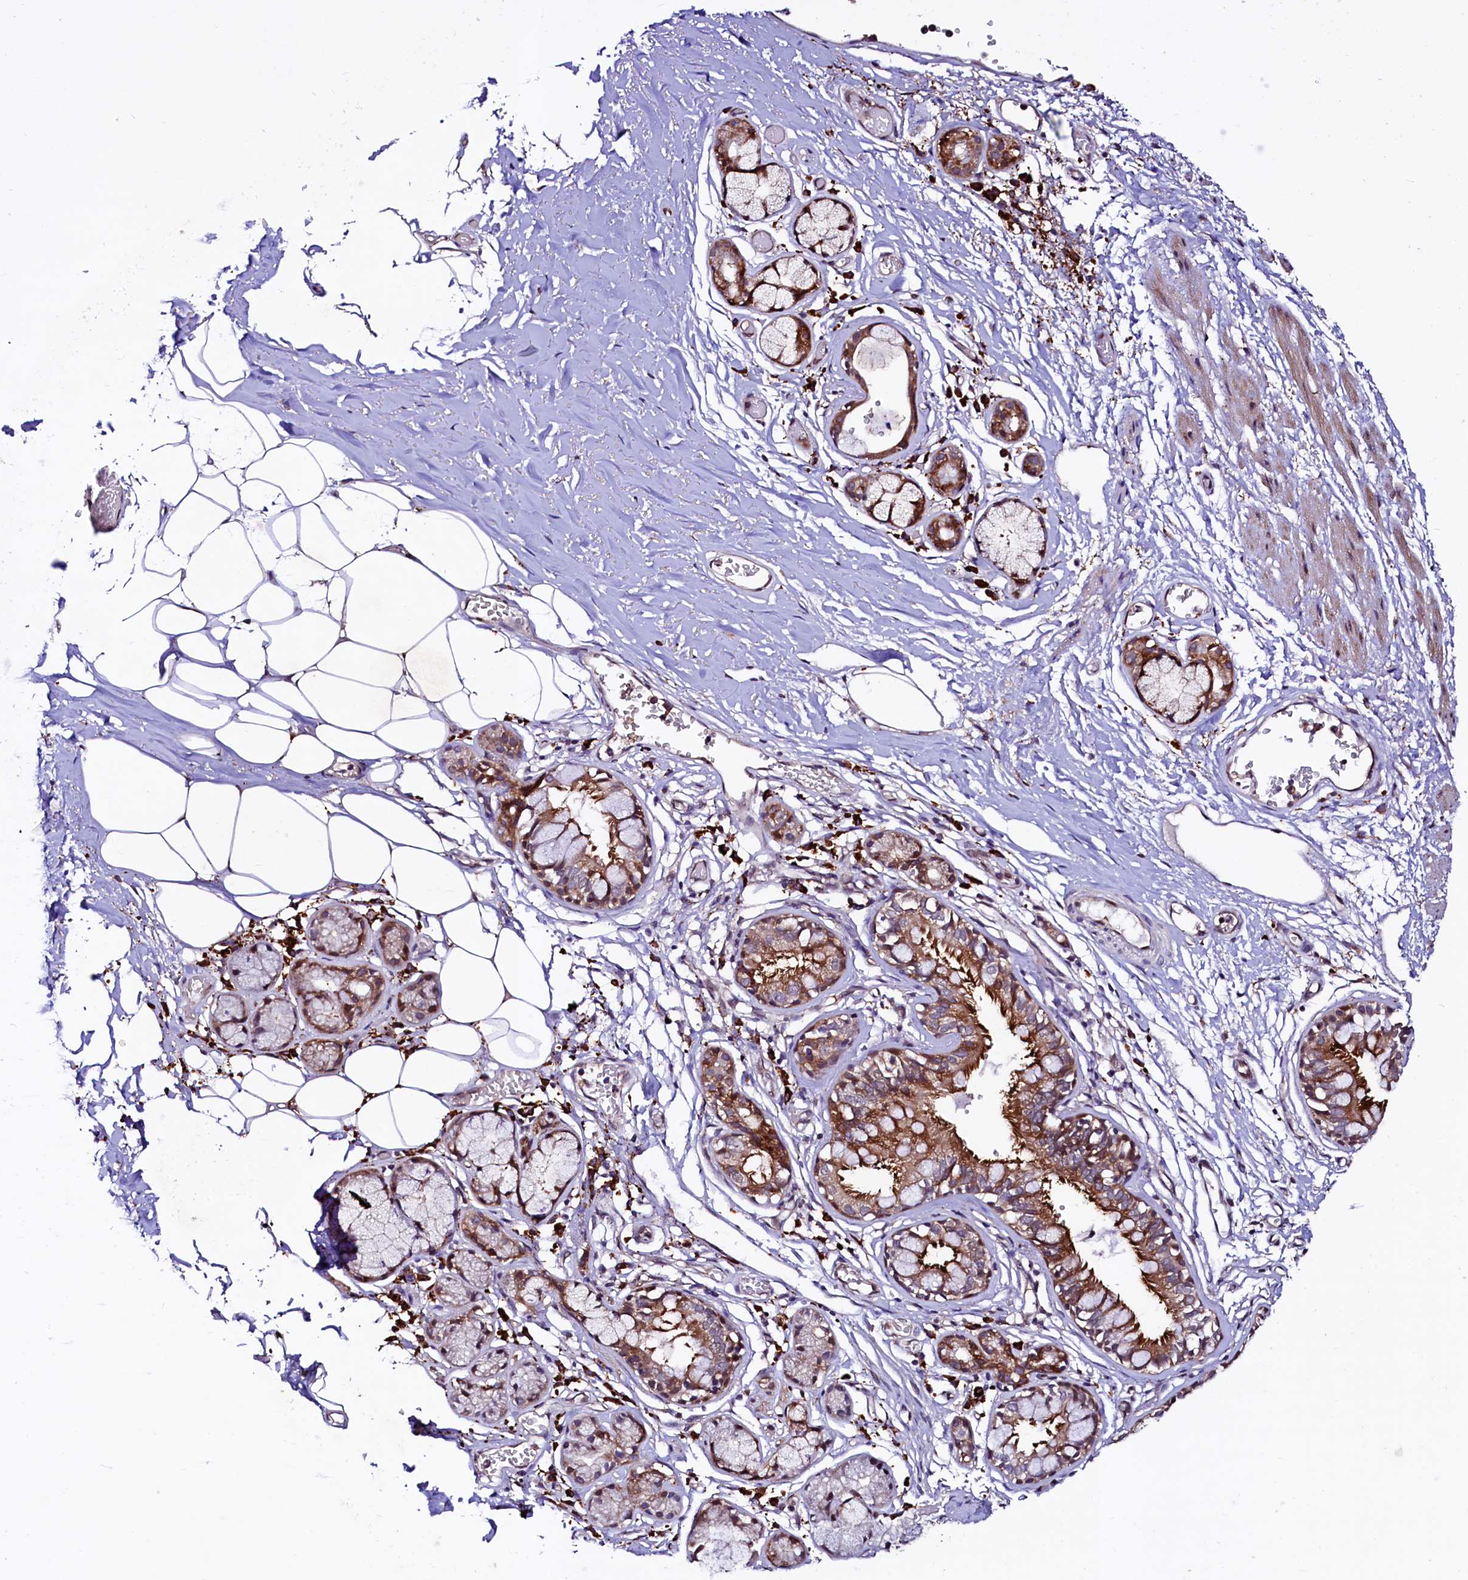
{"staining": {"intensity": "moderate", "quantity": ">75%", "location": "cytoplasmic/membranous"}, "tissue": "bronchus", "cell_type": "Respiratory epithelial cells", "image_type": "normal", "snomed": [{"axis": "morphology", "description": "Normal tissue, NOS"}, {"axis": "topography", "description": "Bronchus"}, {"axis": "topography", "description": "Lung"}], "caption": "Immunohistochemistry (IHC) (DAB (3,3'-diaminobenzidine)) staining of normal bronchus shows moderate cytoplasmic/membranous protein positivity in approximately >75% of respiratory epithelial cells.", "gene": "C5orf15", "patient": {"sex": "male", "age": 56}}